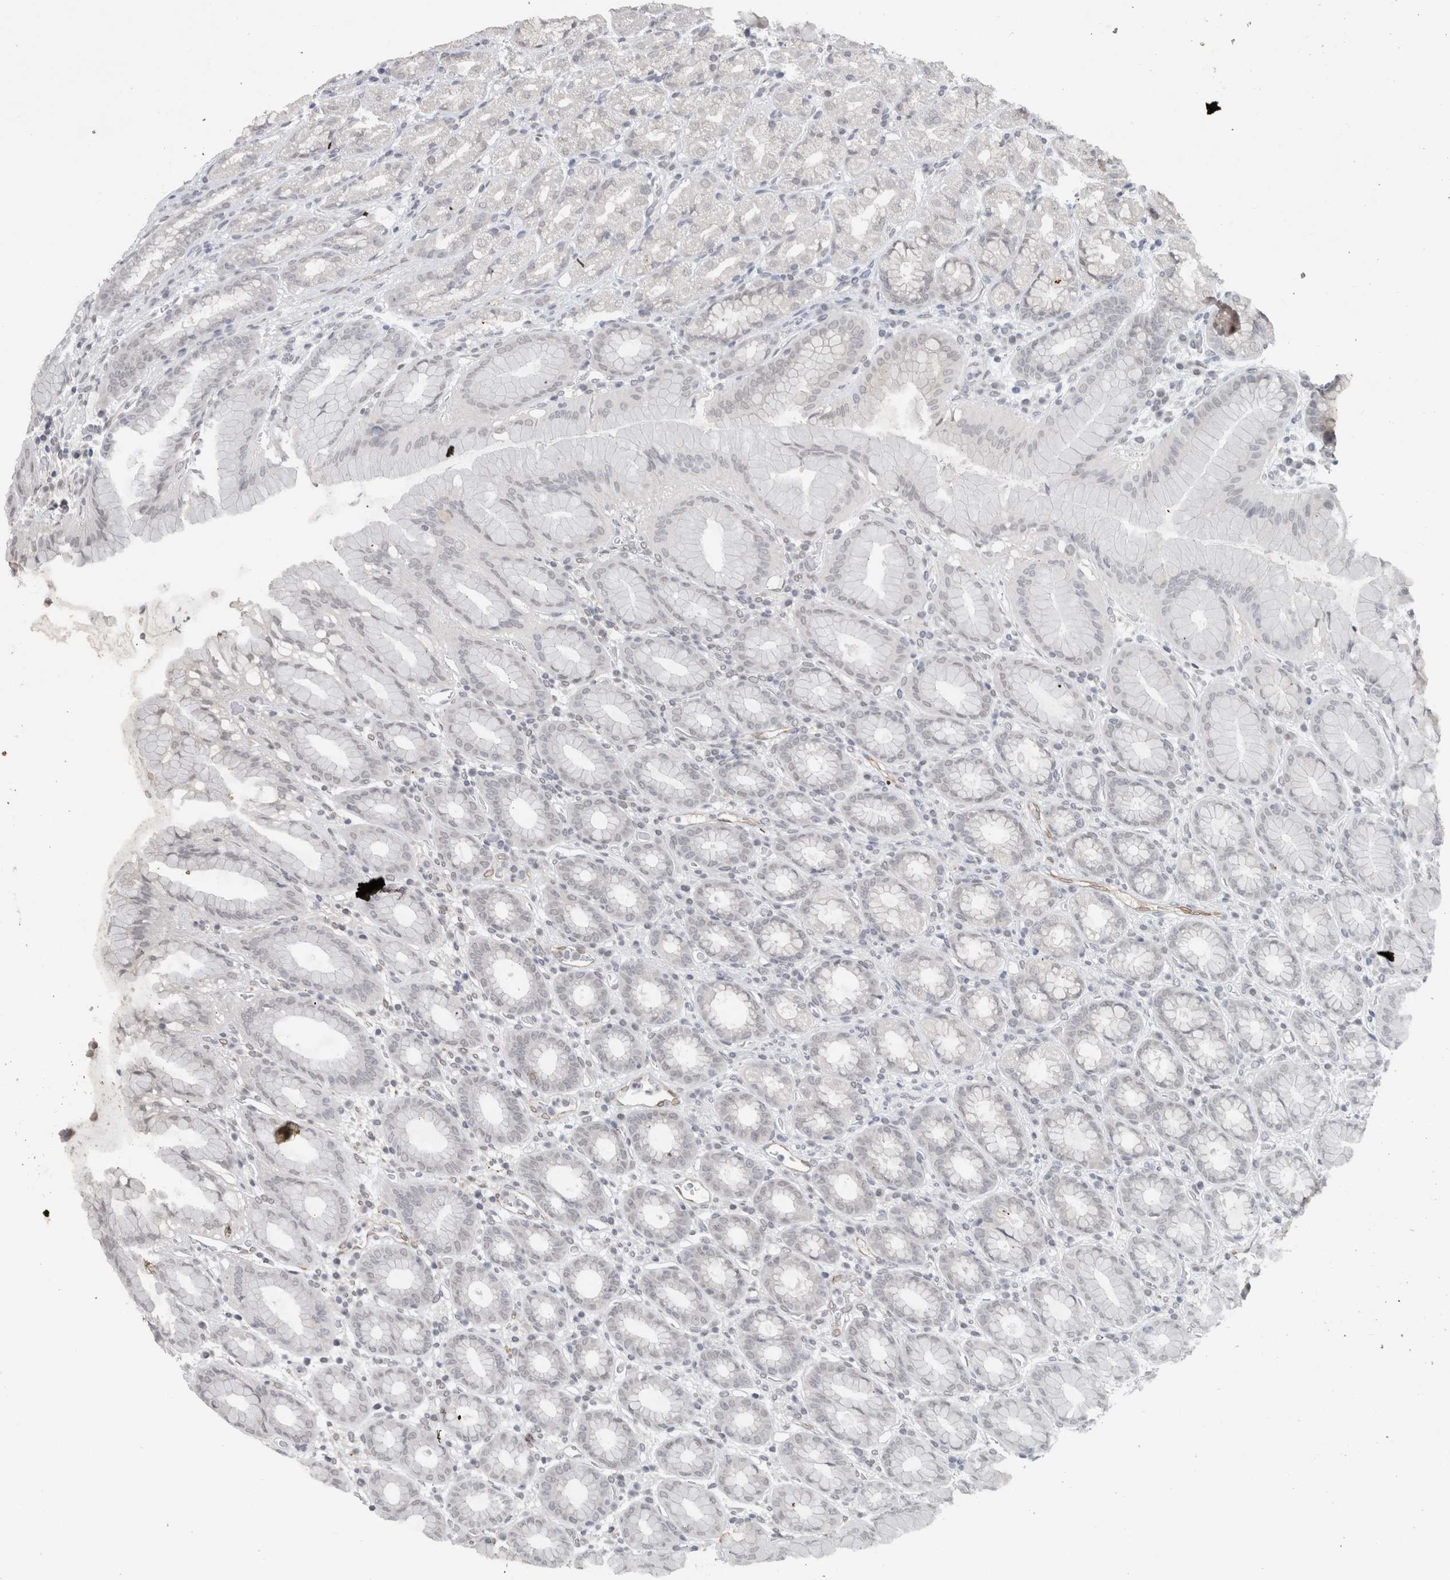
{"staining": {"intensity": "negative", "quantity": "none", "location": "none"}, "tissue": "stomach", "cell_type": "Glandular cells", "image_type": "normal", "snomed": [{"axis": "morphology", "description": "Normal tissue, NOS"}, {"axis": "topography", "description": "Stomach, upper"}], "caption": "Immunohistochemistry (IHC) photomicrograph of normal stomach: human stomach stained with DAB demonstrates no significant protein staining in glandular cells. (Immunohistochemistry, brightfield microscopy, high magnification).", "gene": "PRXL2A", "patient": {"sex": "male", "age": 68}}